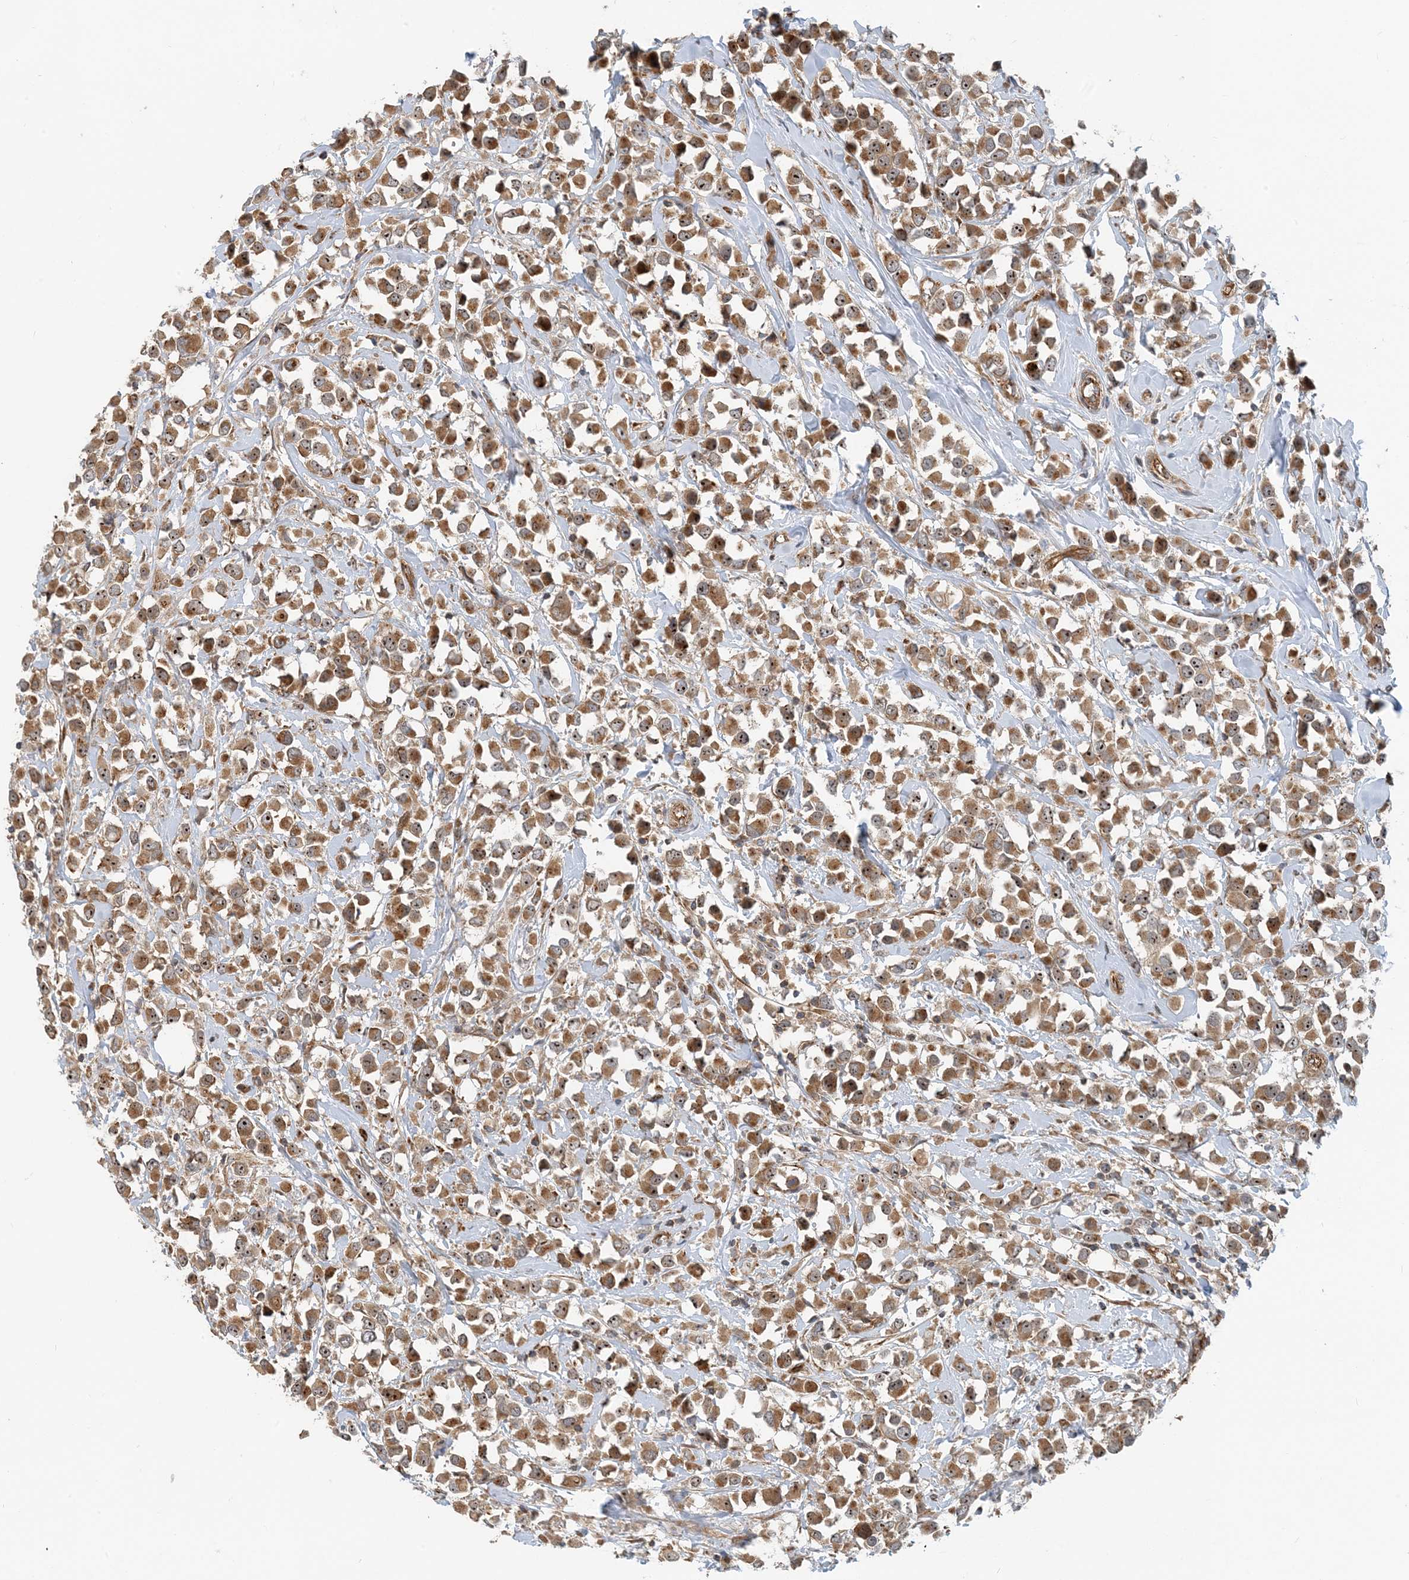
{"staining": {"intensity": "moderate", "quantity": ">75%", "location": "cytoplasmic/membranous,nuclear"}, "tissue": "breast cancer", "cell_type": "Tumor cells", "image_type": "cancer", "snomed": [{"axis": "morphology", "description": "Duct carcinoma"}, {"axis": "topography", "description": "Breast"}], "caption": "Infiltrating ductal carcinoma (breast) was stained to show a protein in brown. There is medium levels of moderate cytoplasmic/membranous and nuclear expression in approximately >75% of tumor cells.", "gene": "MYL5", "patient": {"sex": "female", "age": 61}}